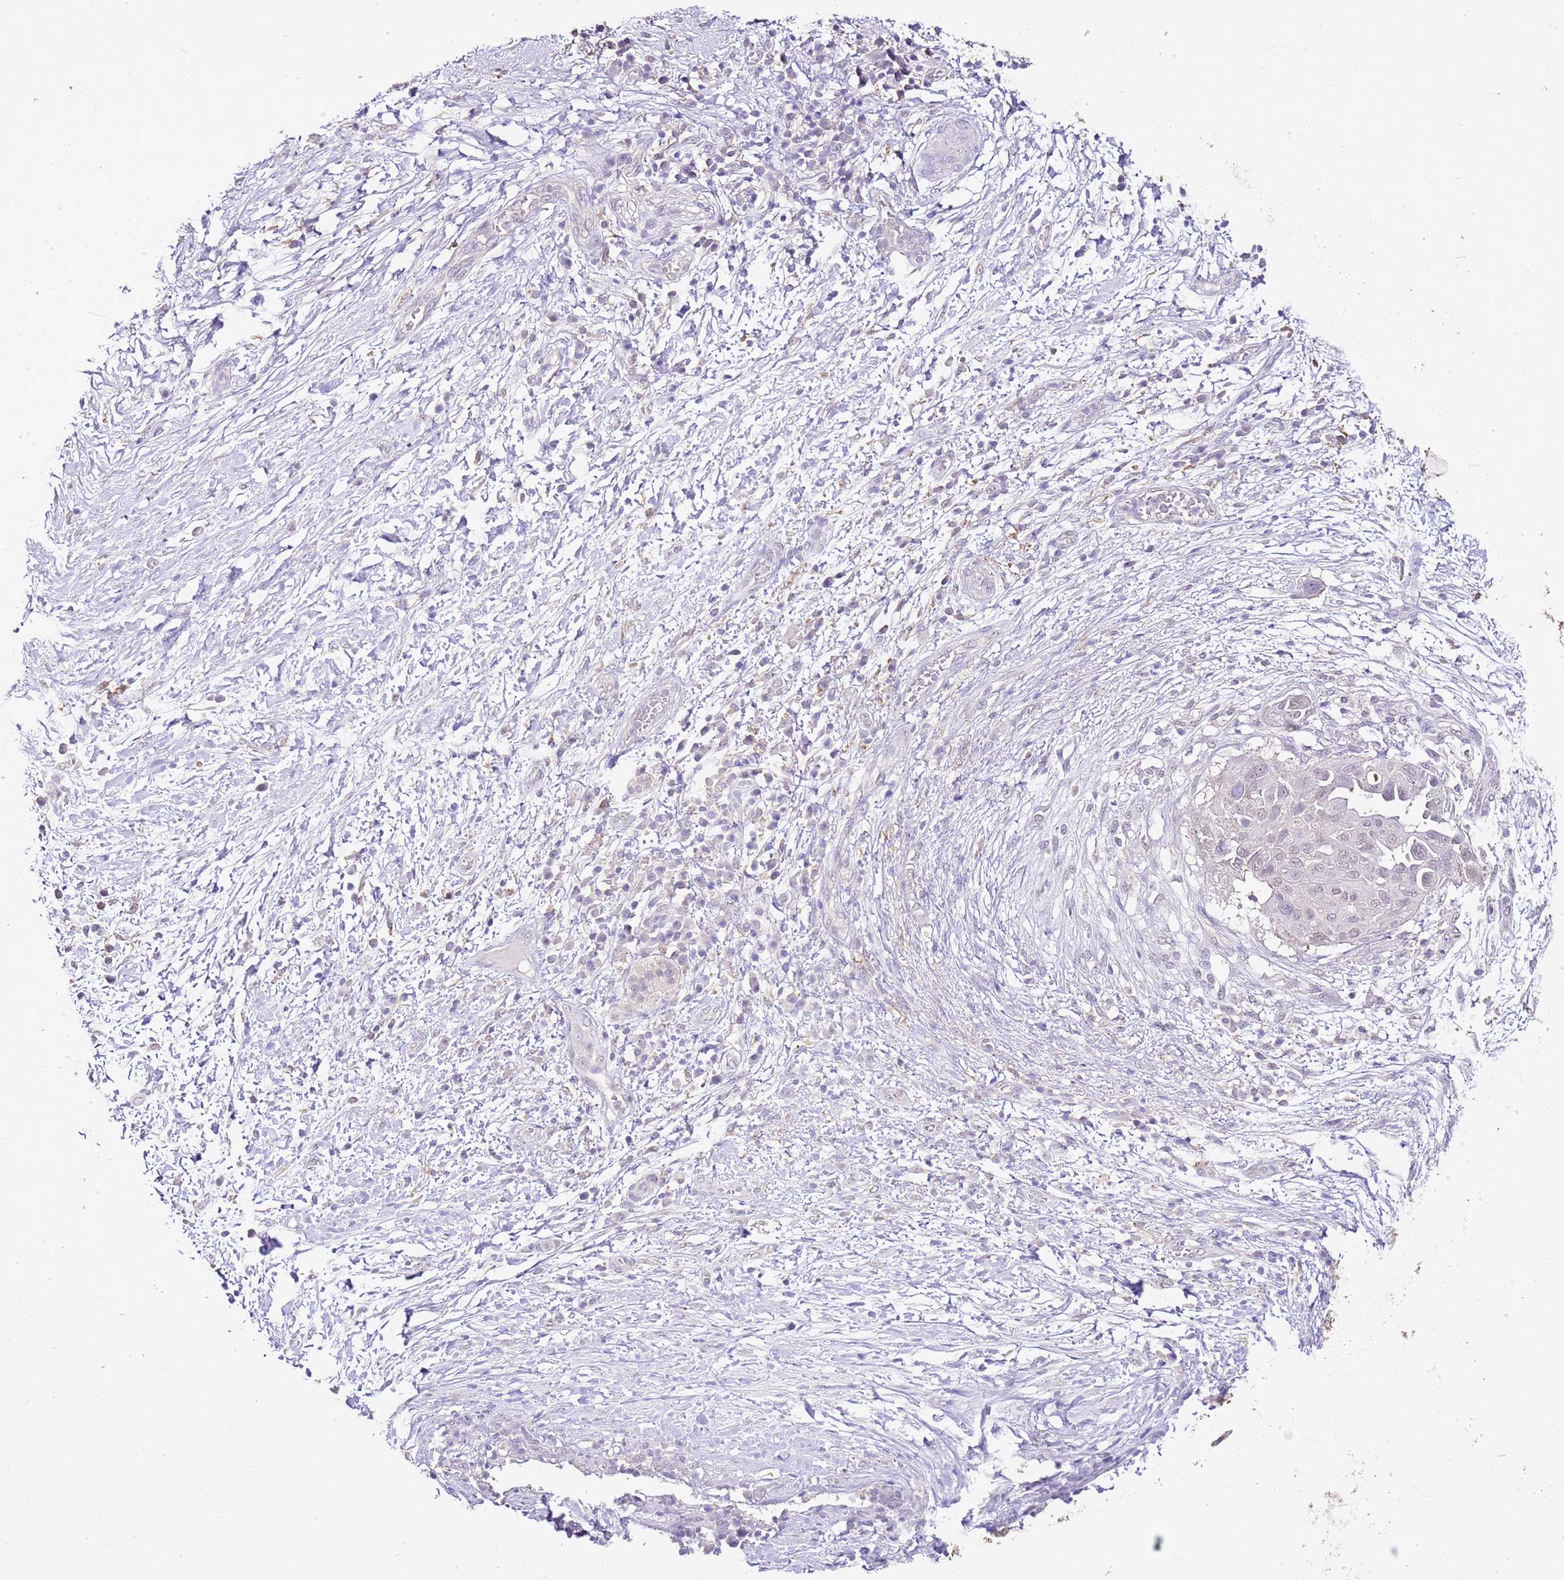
{"staining": {"intensity": "weak", "quantity": "25%-75%", "location": "nuclear"}, "tissue": "pancreatic cancer", "cell_type": "Tumor cells", "image_type": "cancer", "snomed": [{"axis": "morphology", "description": "Adenocarcinoma, NOS"}, {"axis": "topography", "description": "Pancreas"}], "caption": "About 25%-75% of tumor cells in human pancreatic adenocarcinoma exhibit weak nuclear protein positivity as visualized by brown immunohistochemical staining.", "gene": "IZUMO4", "patient": {"sex": "male", "age": 68}}